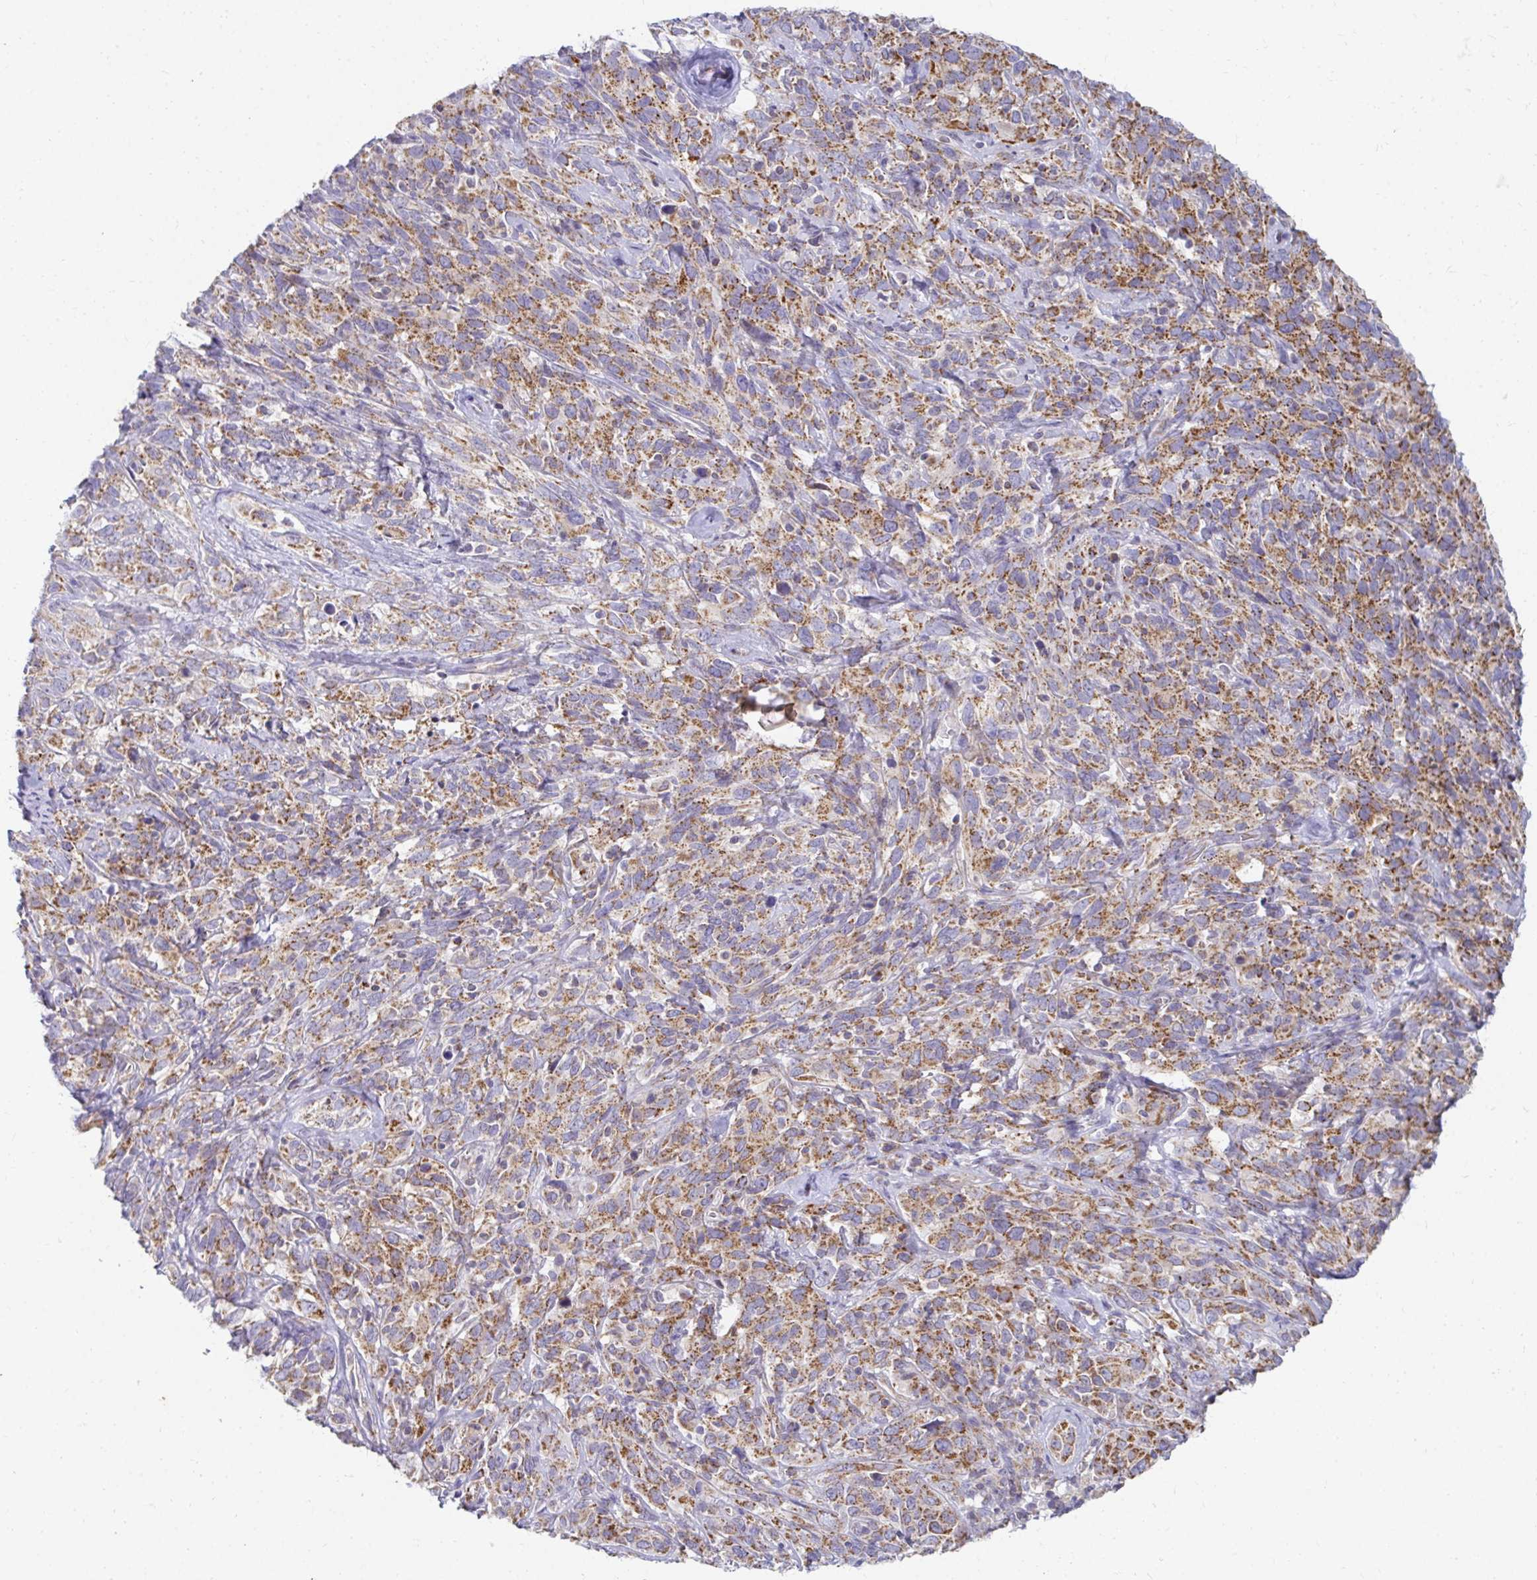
{"staining": {"intensity": "moderate", "quantity": ">75%", "location": "cytoplasmic/membranous"}, "tissue": "cervical cancer", "cell_type": "Tumor cells", "image_type": "cancer", "snomed": [{"axis": "morphology", "description": "Normal tissue, NOS"}, {"axis": "morphology", "description": "Squamous cell carcinoma, NOS"}, {"axis": "topography", "description": "Cervix"}], "caption": "Tumor cells show medium levels of moderate cytoplasmic/membranous positivity in approximately >75% of cells in cervical cancer (squamous cell carcinoma).", "gene": "EXOC5", "patient": {"sex": "female", "age": 51}}